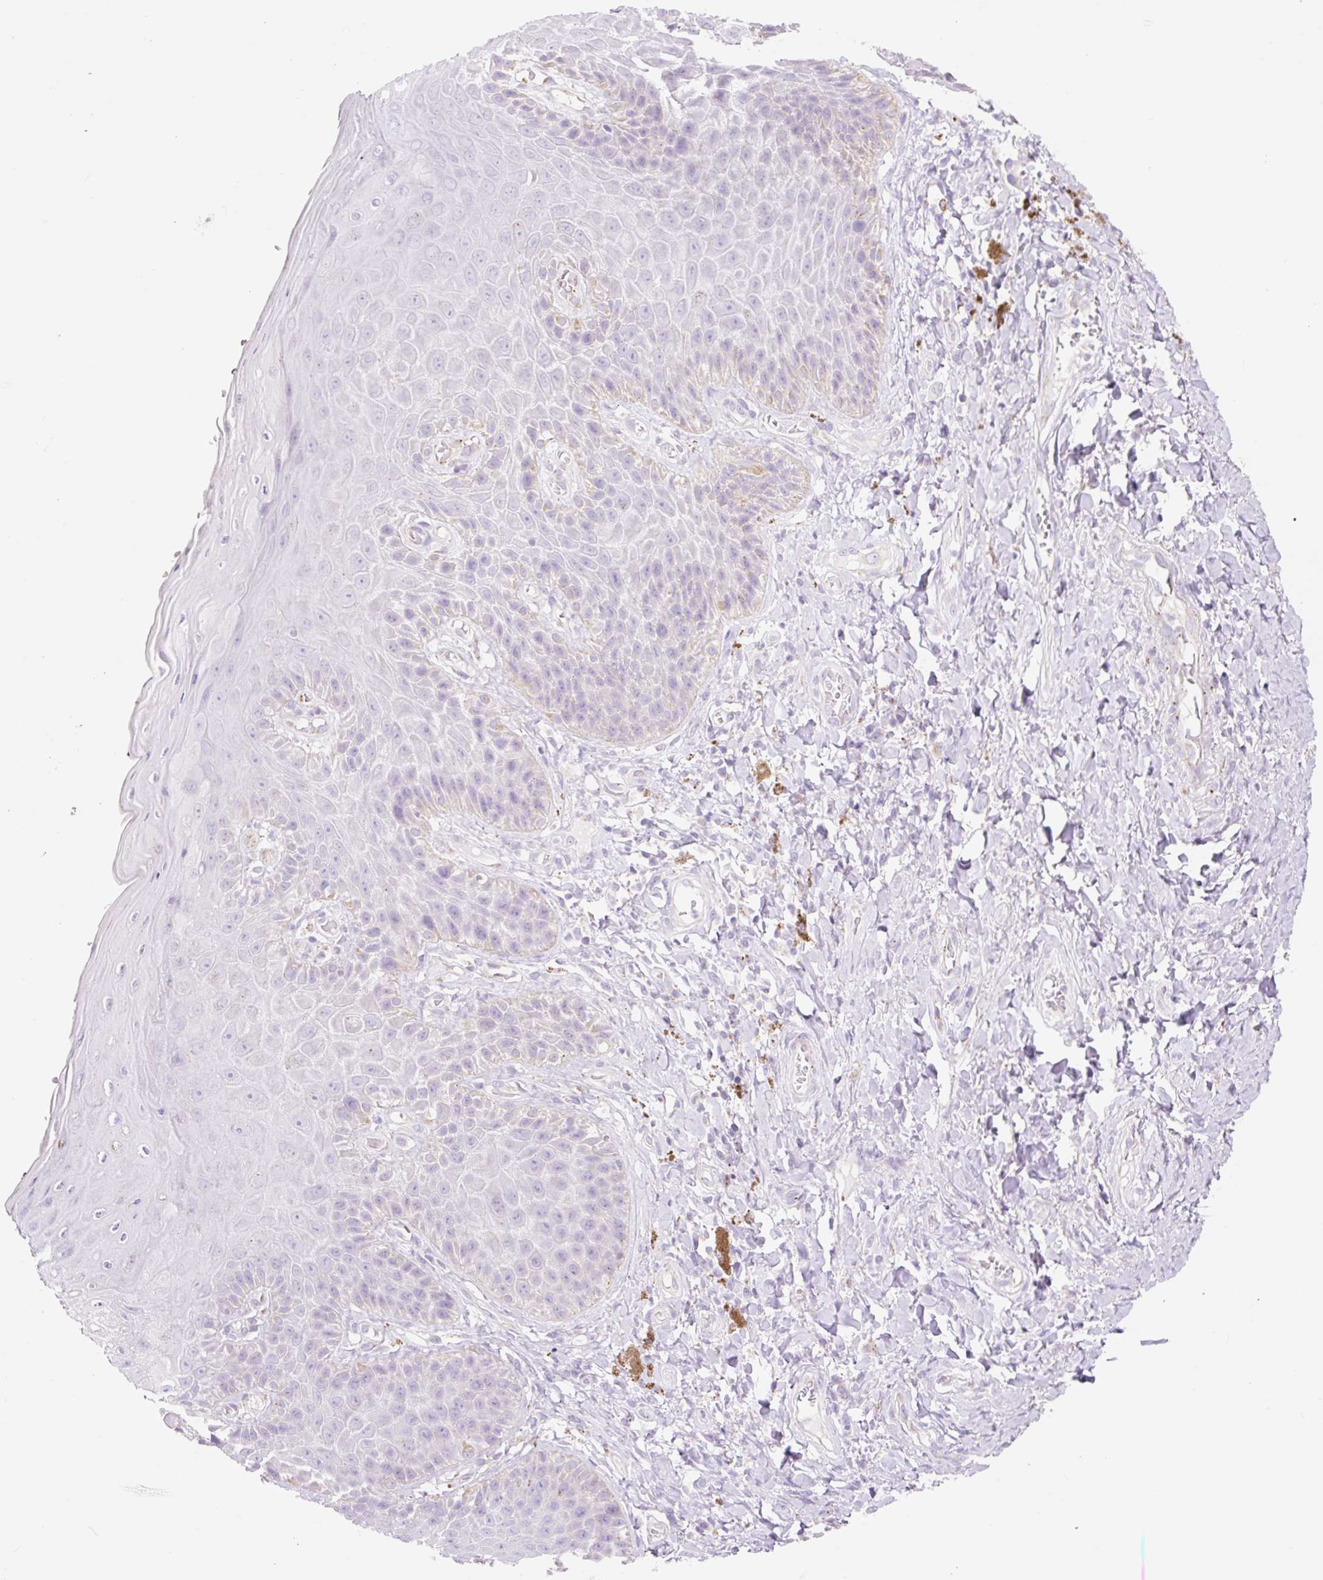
{"staining": {"intensity": "negative", "quantity": "none", "location": "none"}, "tissue": "skin", "cell_type": "Epidermal cells", "image_type": "normal", "snomed": [{"axis": "morphology", "description": "Normal tissue, NOS"}, {"axis": "topography", "description": "Anal"}, {"axis": "topography", "description": "Peripheral nerve tissue"}], "caption": "This is an immunohistochemistry (IHC) micrograph of benign skin. There is no expression in epidermal cells.", "gene": "CLEC3A", "patient": {"sex": "male", "age": 53}}